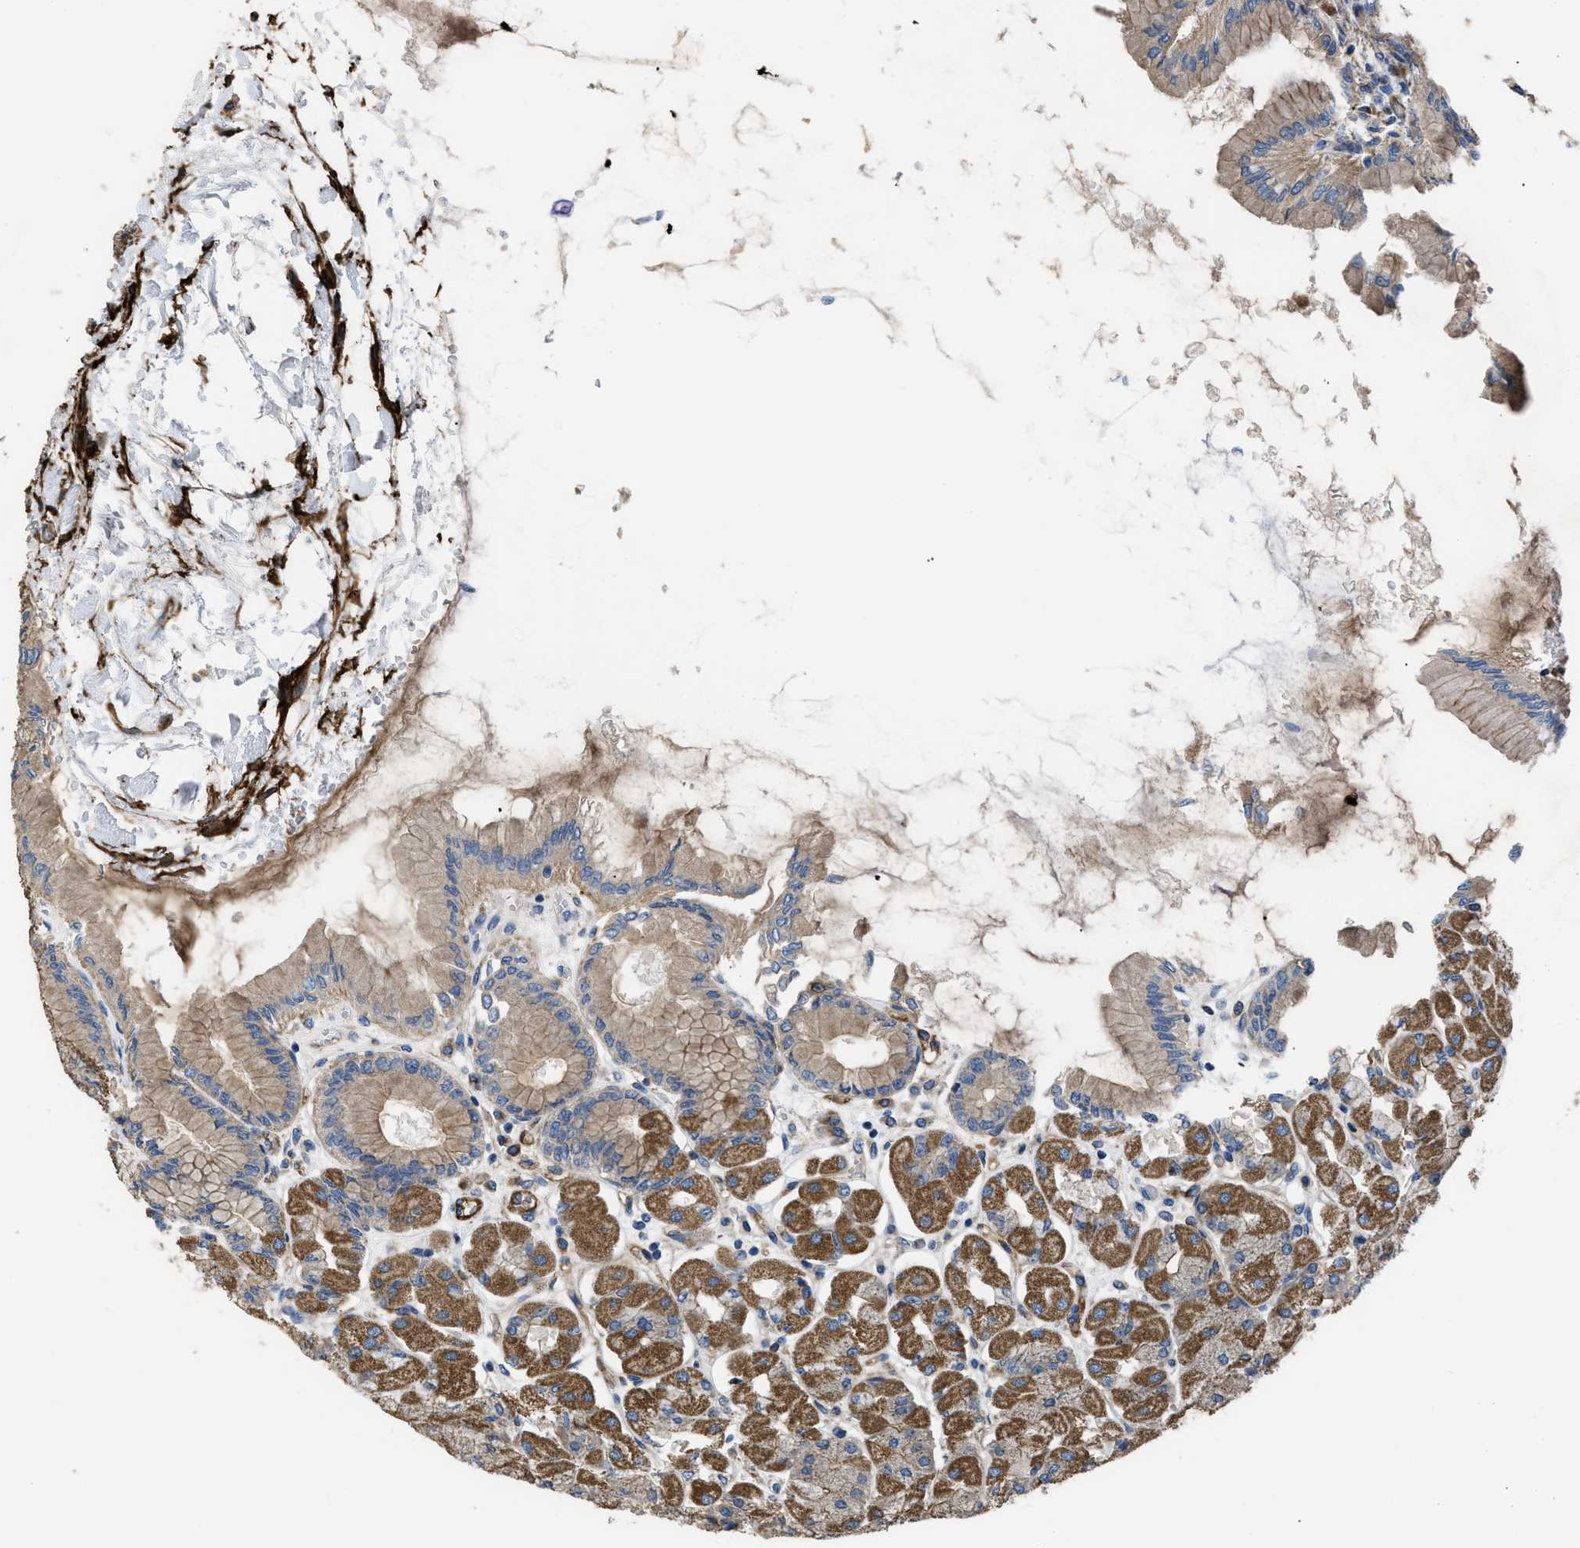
{"staining": {"intensity": "moderate", "quantity": ">75%", "location": "cytoplasmic/membranous"}, "tissue": "stomach", "cell_type": "Glandular cells", "image_type": "normal", "snomed": [{"axis": "morphology", "description": "Normal tissue, NOS"}, {"axis": "topography", "description": "Stomach, upper"}], "caption": "Immunohistochemical staining of benign human stomach displays moderate cytoplasmic/membranous protein expression in about >75% of glandular cells. (DAB (3,3'-diaminobenzidine) IHC, brown staining for protein, blue staining for nuclei).", "gene": "NT5E", "patient": {"sex": "female", "age": 56}}